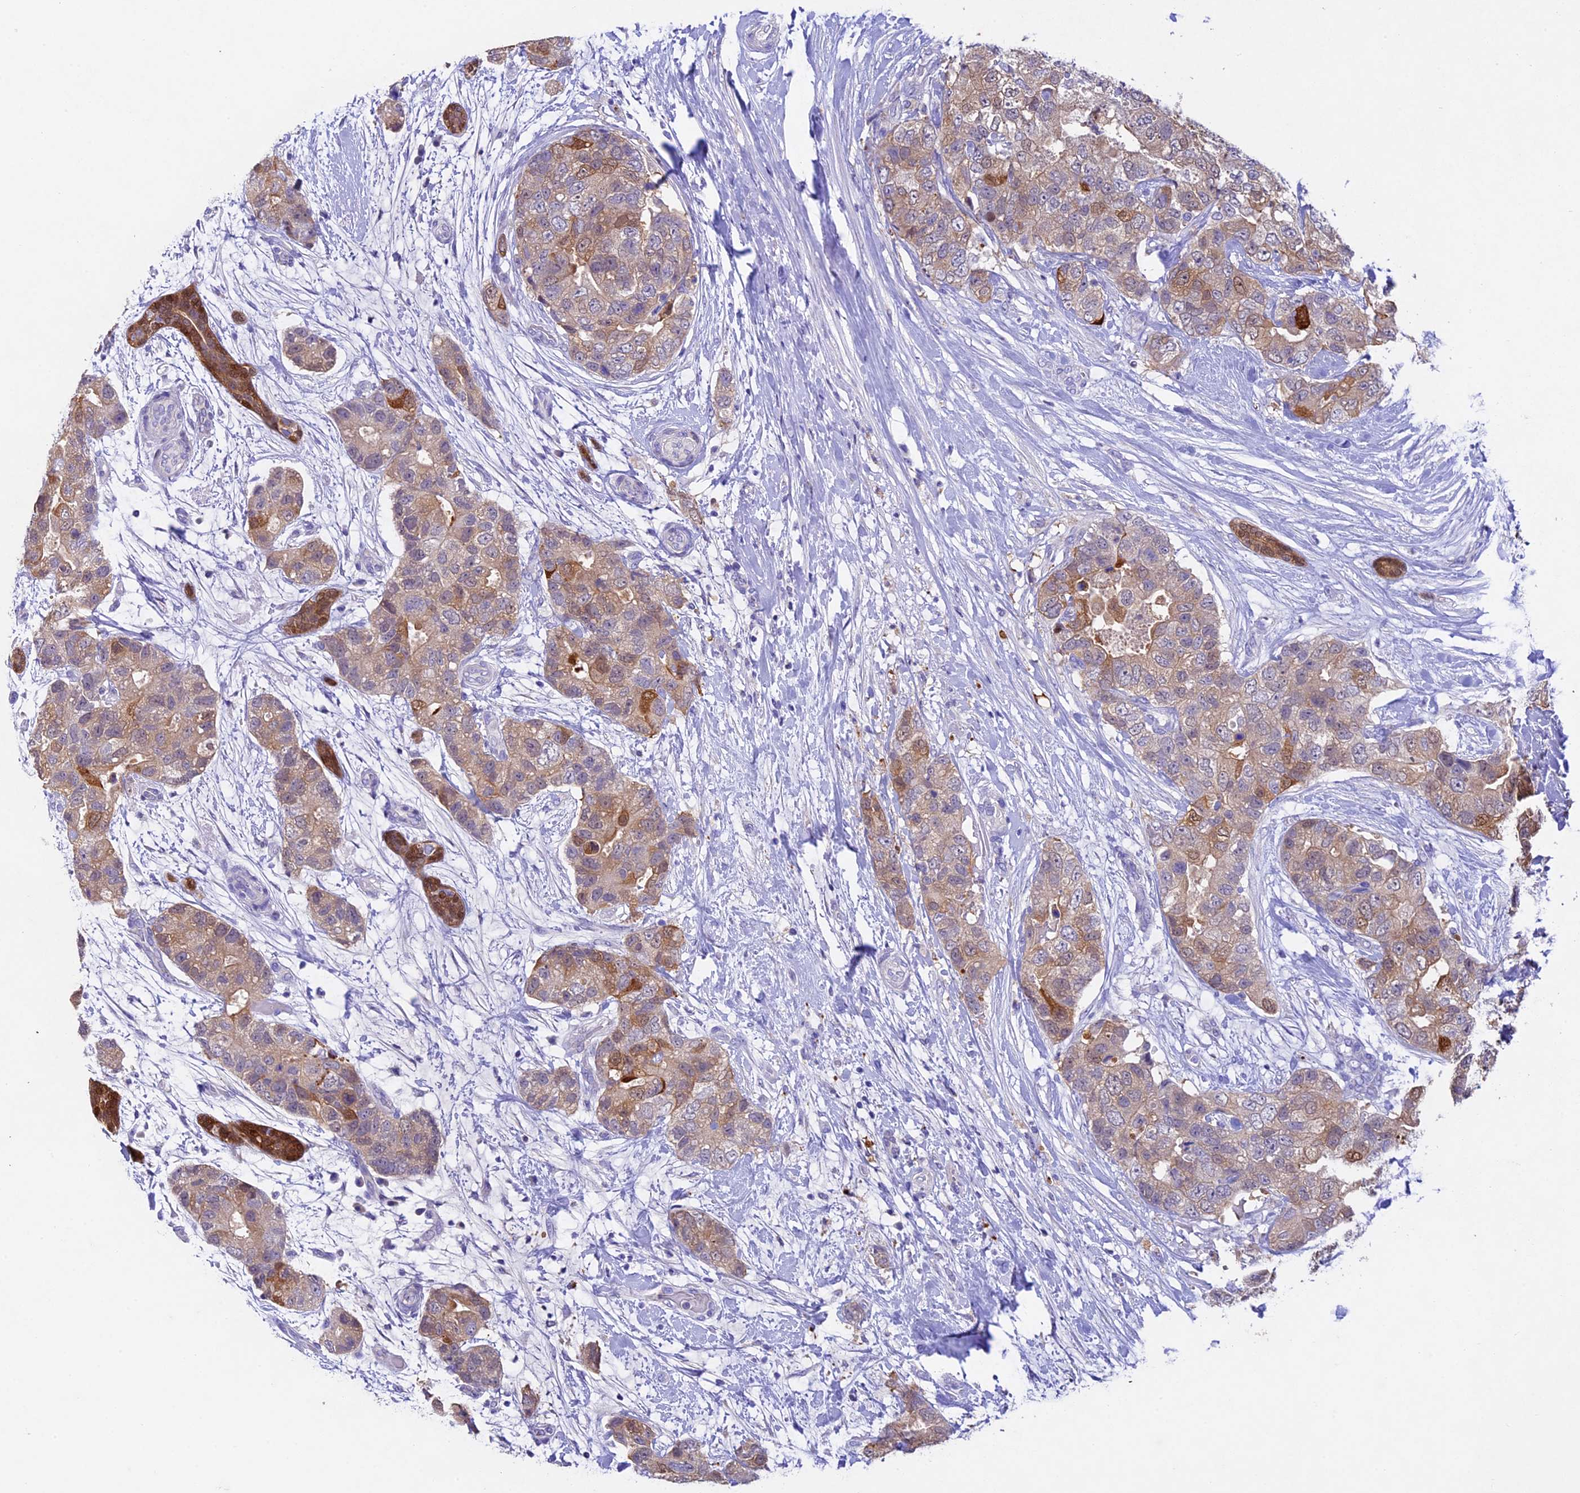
{"staining": {"intensity": "moderate", "quantity": ">75%", "location": "cytoplasmic/membranous"}, "tissue": "breast cancer", "cell_type": "Tumor cells", "image_type": "cancer", "snomed": [{"axis": "morphology", "description": "Duct carcinoma"}, {"axis": "topography", "description": "Breast"}], "caption": "Moderate cytoplasmic/membranous protein positivity is present in about >75% of tumor cells in intraductal carcinoma (breast).", "gene": "TGDS", "patient": {"sex": "female", "age": 62}}